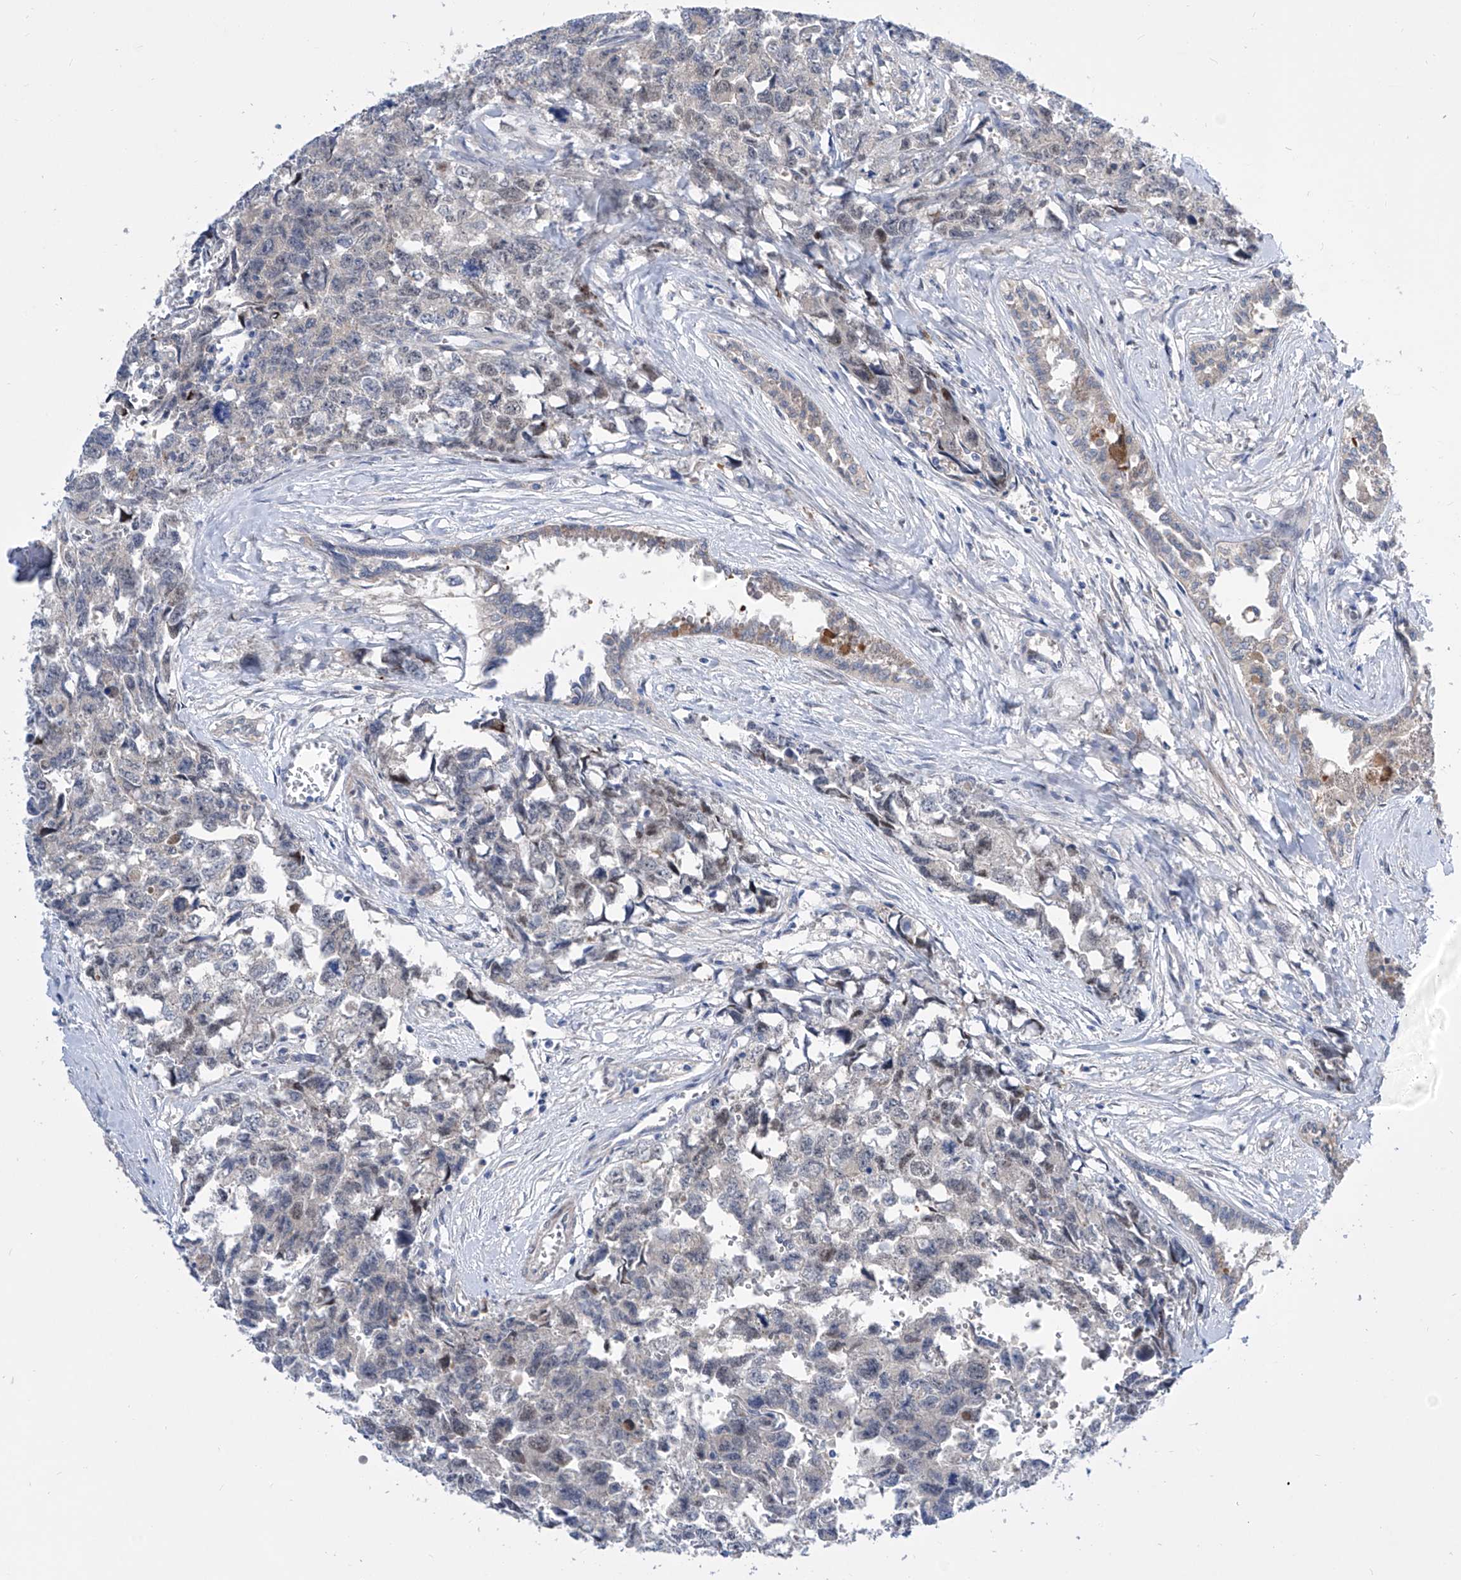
{"staining": {"intensity": "negative", "quantity": "none", "location": "none"}, "tissue": "testis cancer", "cell_type": "Tumor cells", "image_type": "cancer", "snomed": [{"axis": "morphology", "description": "Carcinoma, Embryonal, NOS"}, {"axis": "topography", "description": "Testis"}], "caption": "Immunohistochemistry of human testis embryonal carcinoma exhibits no staining in tumor cells.", "gene": "SRBD1", "patient": {"sex": "male", "age": 31}}